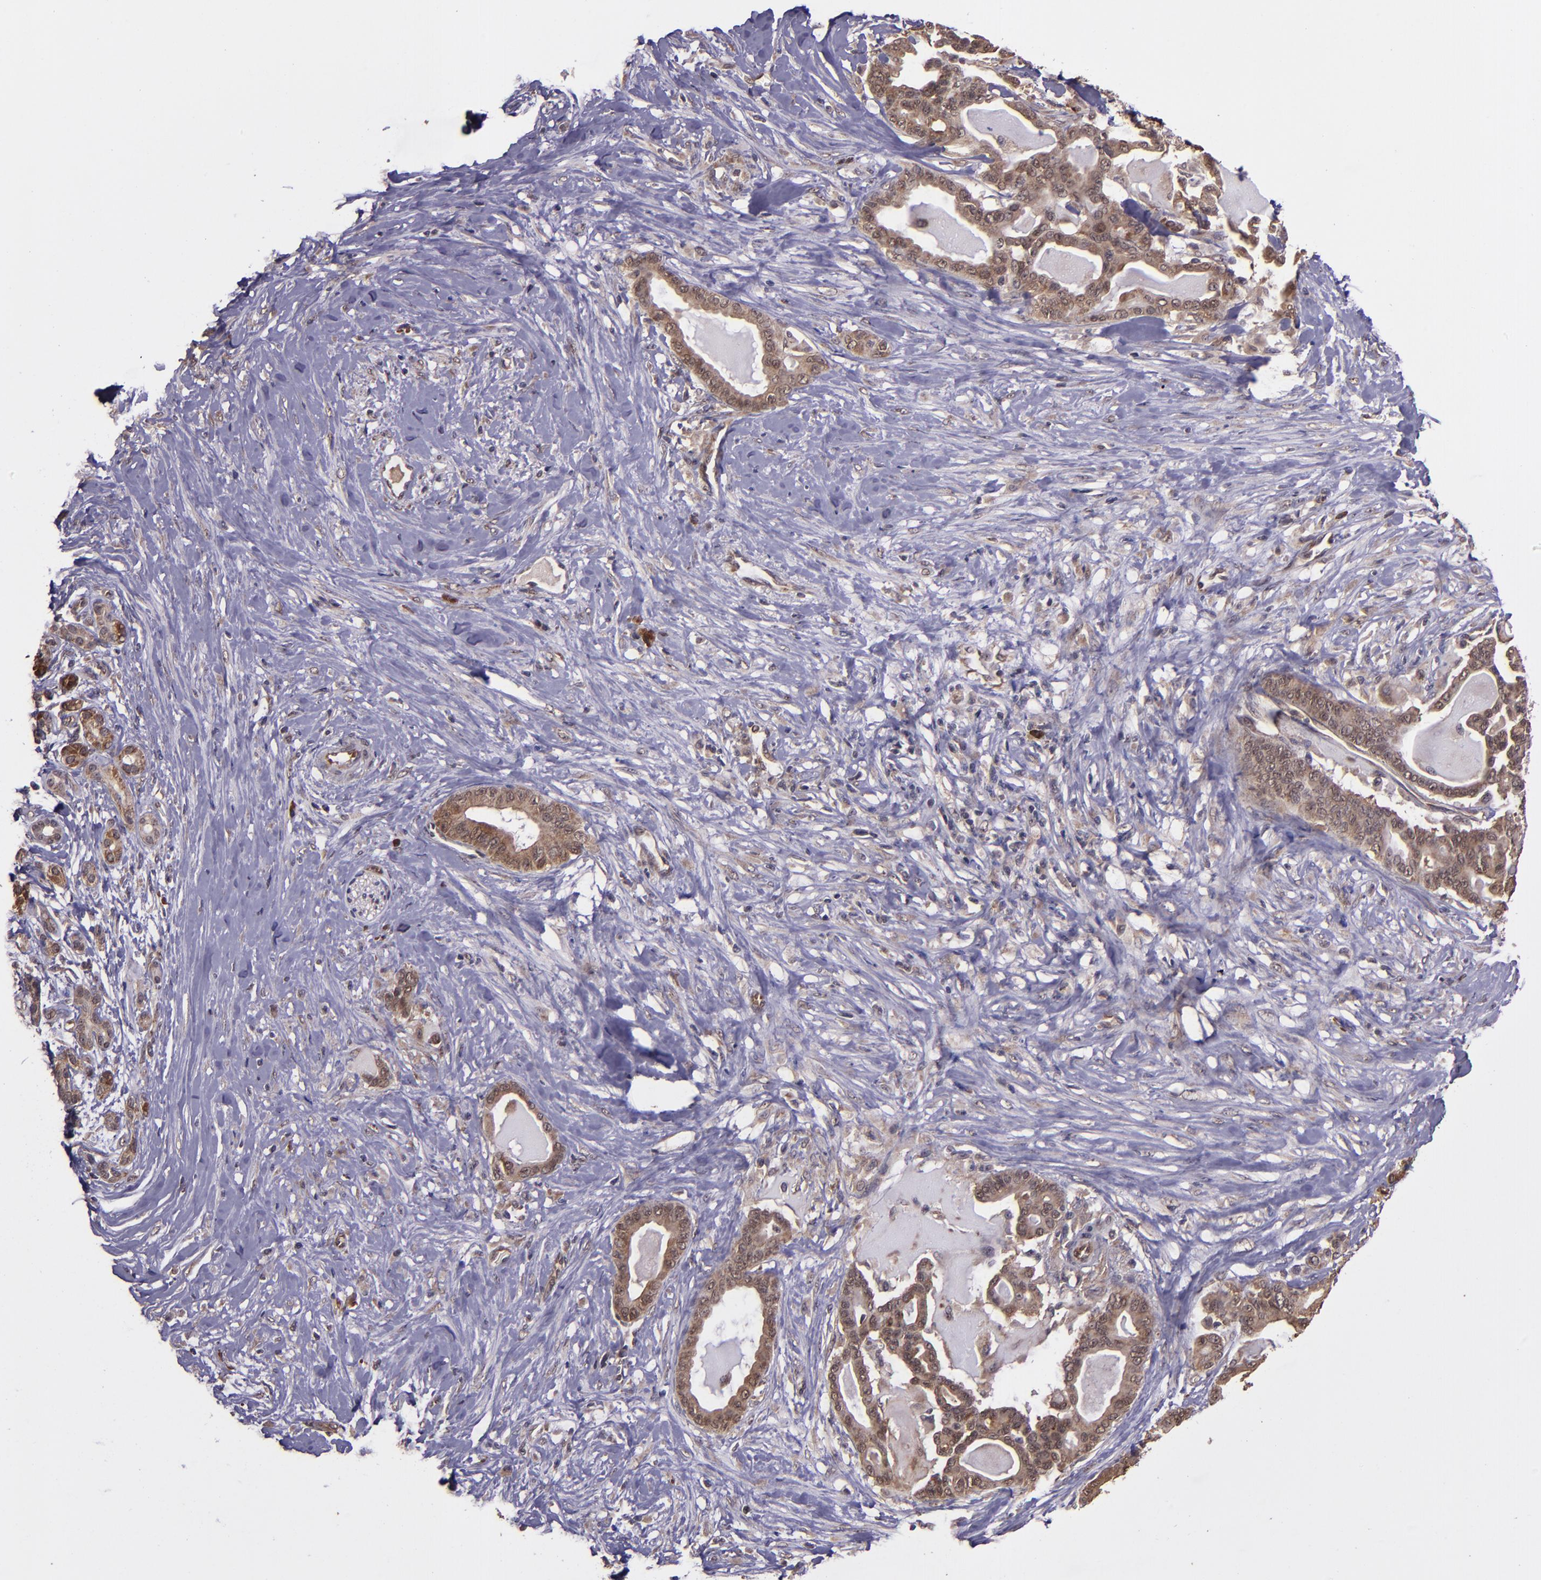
{"staining": {"intensity": "moderate", "quantity": ">75%", "location": "cytoplasmic/membranous"}, "tissue": "pancreatic cancer", "cell_type": "Tumor cells", "image_type": "cancer", "snomed": [{"axis": "morphology", "description": "Adenocarcinoma, NOS"}, {"axis": "topography", "description": "Pancreas"}], "caption": "The image exhibits immunohistochemical staining of pancreatic cancer. There is moderate cytoplasmic/membranous positivity is present in approximately >75% of tumor cells.", "gene": "USP51", "patient": {"sex": "male", "age": 63}}